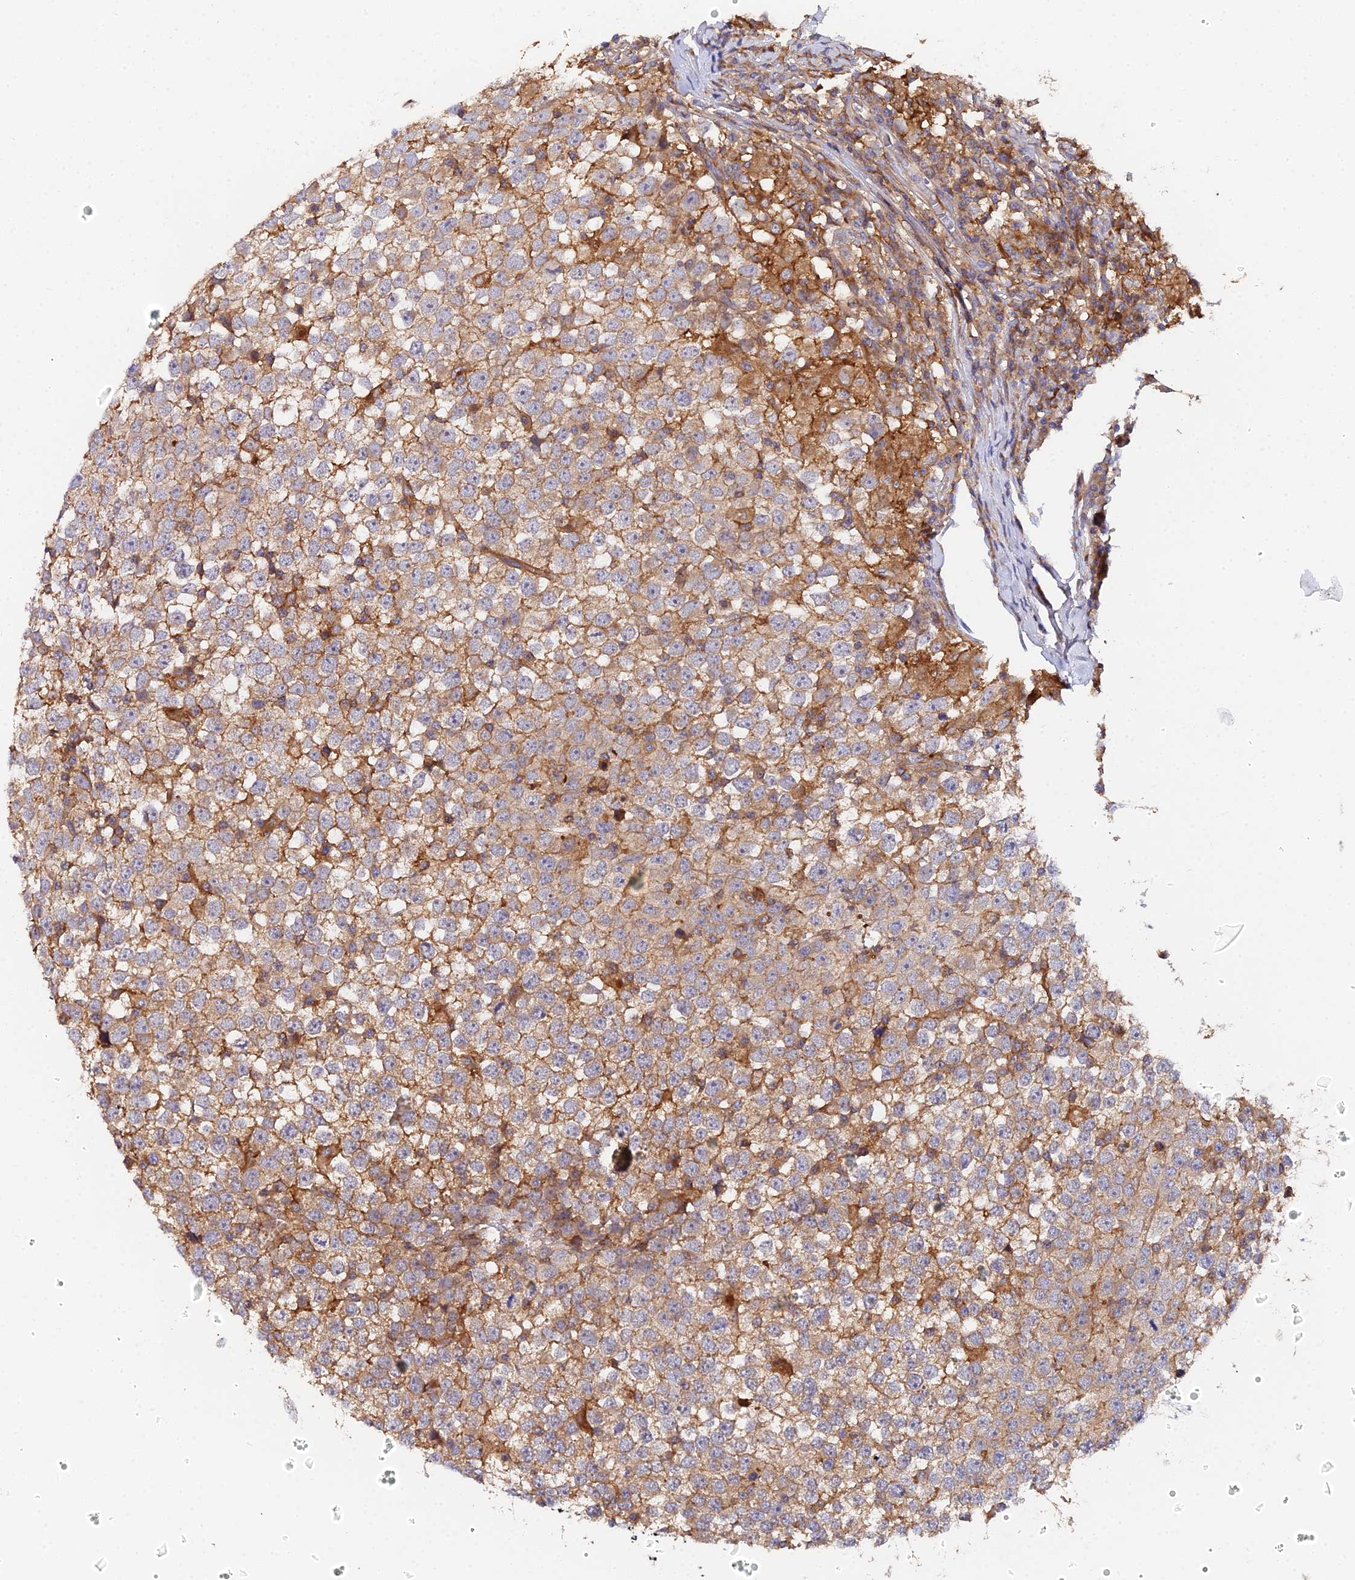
{"staining": {"intensity": "moderate", "quantity": "25%-75%", "location": "cytoplasmic/membranous"}, "tissue": "testis cancer", "cell_type": "Tumor cells", "image_type": "cancer", "snomed": [{"axis": "morphology", "description": "Seminoma, NOS"}, {"axis": "topography", "description": "Testis"}], "caption": "Protein expression analysis of human testis cancer (seminoma) reveals moderate cytoplasmic/membranous staining in about 25%-75% of tumor cells.", "gene": "GNG5B", "patient": {"sex": "male", "age": 65}}